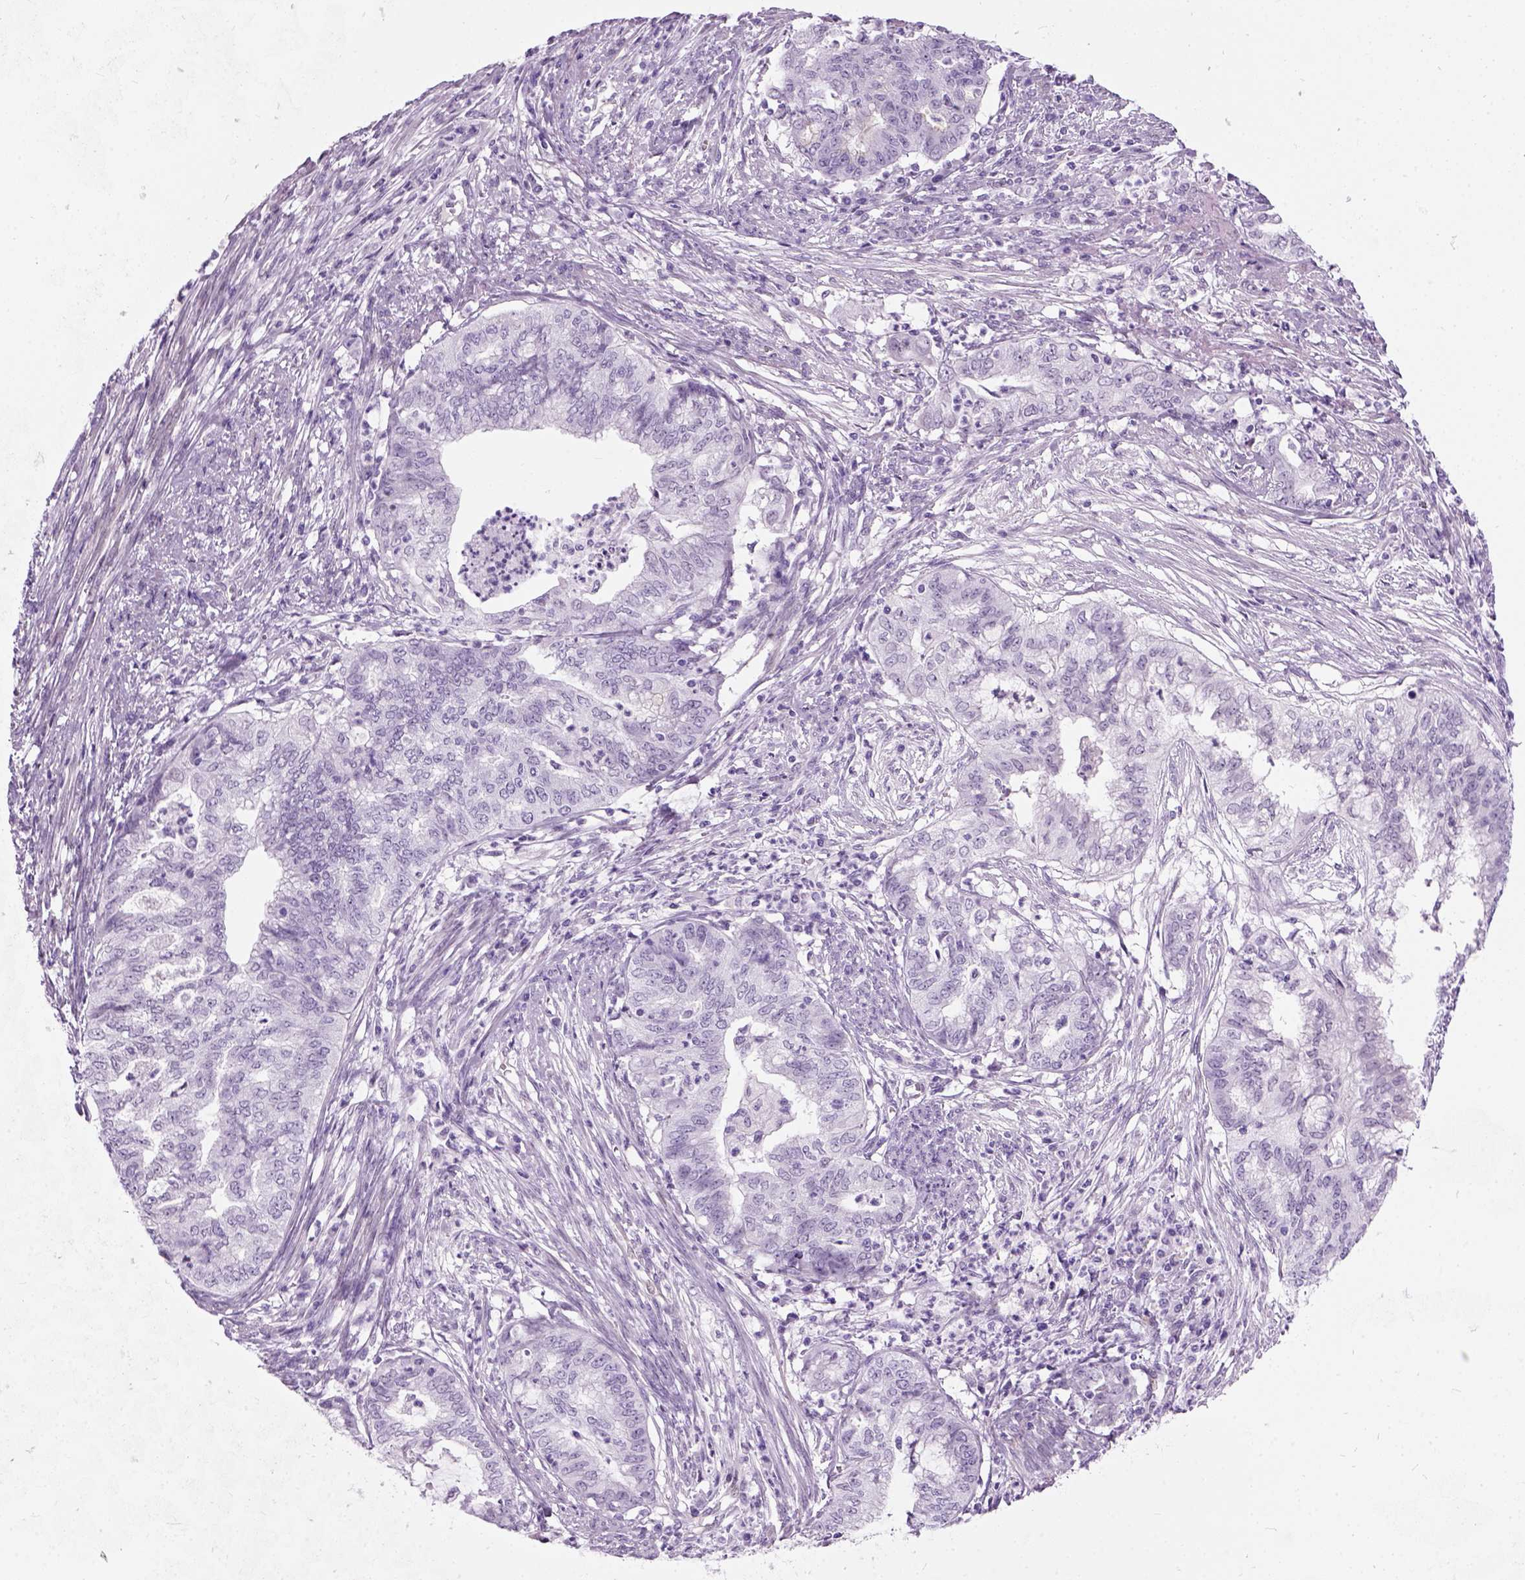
{"staining": {"intensity": "negative", "quantity": "none", "location": "none"}, "tissue": "endometrial cancer", "cell_type": "Tumor cells", "image_type": "cancer", "snomed": [{"axis": "morphology", "description": "Adenocarcinoma, NOS"}, {"axis": "topography", "description": "Endometrium"}], "caption": "DAB (3,3'-diaminobenzidine) immunohistochemical staining of human endometrial adenocarcinoma reveals no significant positivity in tumor cells. The staining is performed using DAB (3,3'-diaminobenzidine) brown chromogen with nuclei counter-stained in using hematoxylin.", "gene": "AXDND1", "patient": {"sex": "female", "age": 79}}